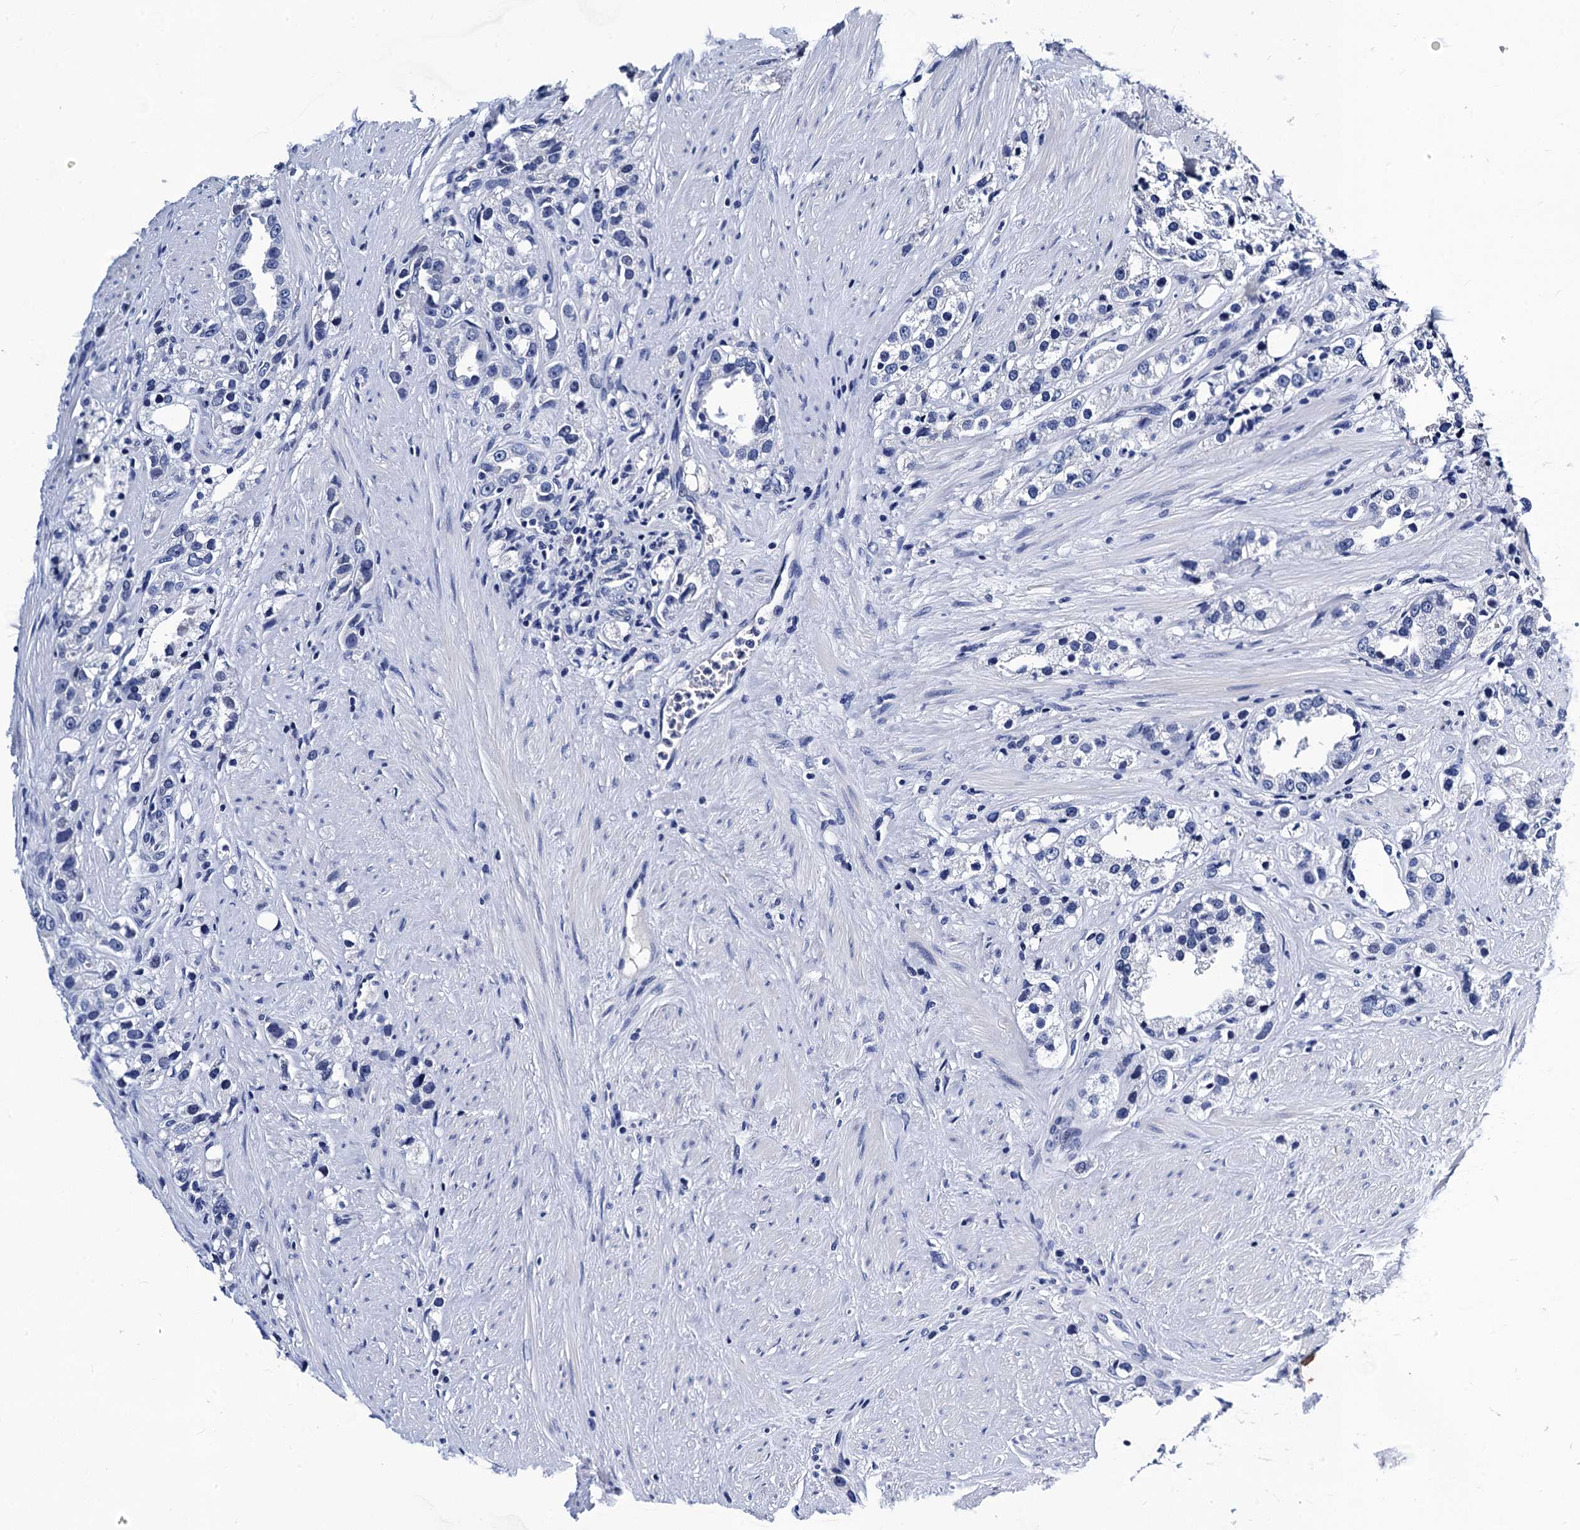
{"staining": {"intensity": "negative", "quantity": "none", "location": "none"}, "tissue": "prostate cancer", "cell_type": "Tumor cells", "image_type": "cancer", "snomed": [{"axis": "morphology", "description": "Adenocarcinoma, NOS"}, {"axis": "topography", "description": "Prostate"}], "caption": "Prostate adenocarcinoma stained for a protein using IHC reveals no expression tumor cells.", "gene": "LRRC30", "patient": {"sex": "male", "age": 79}}